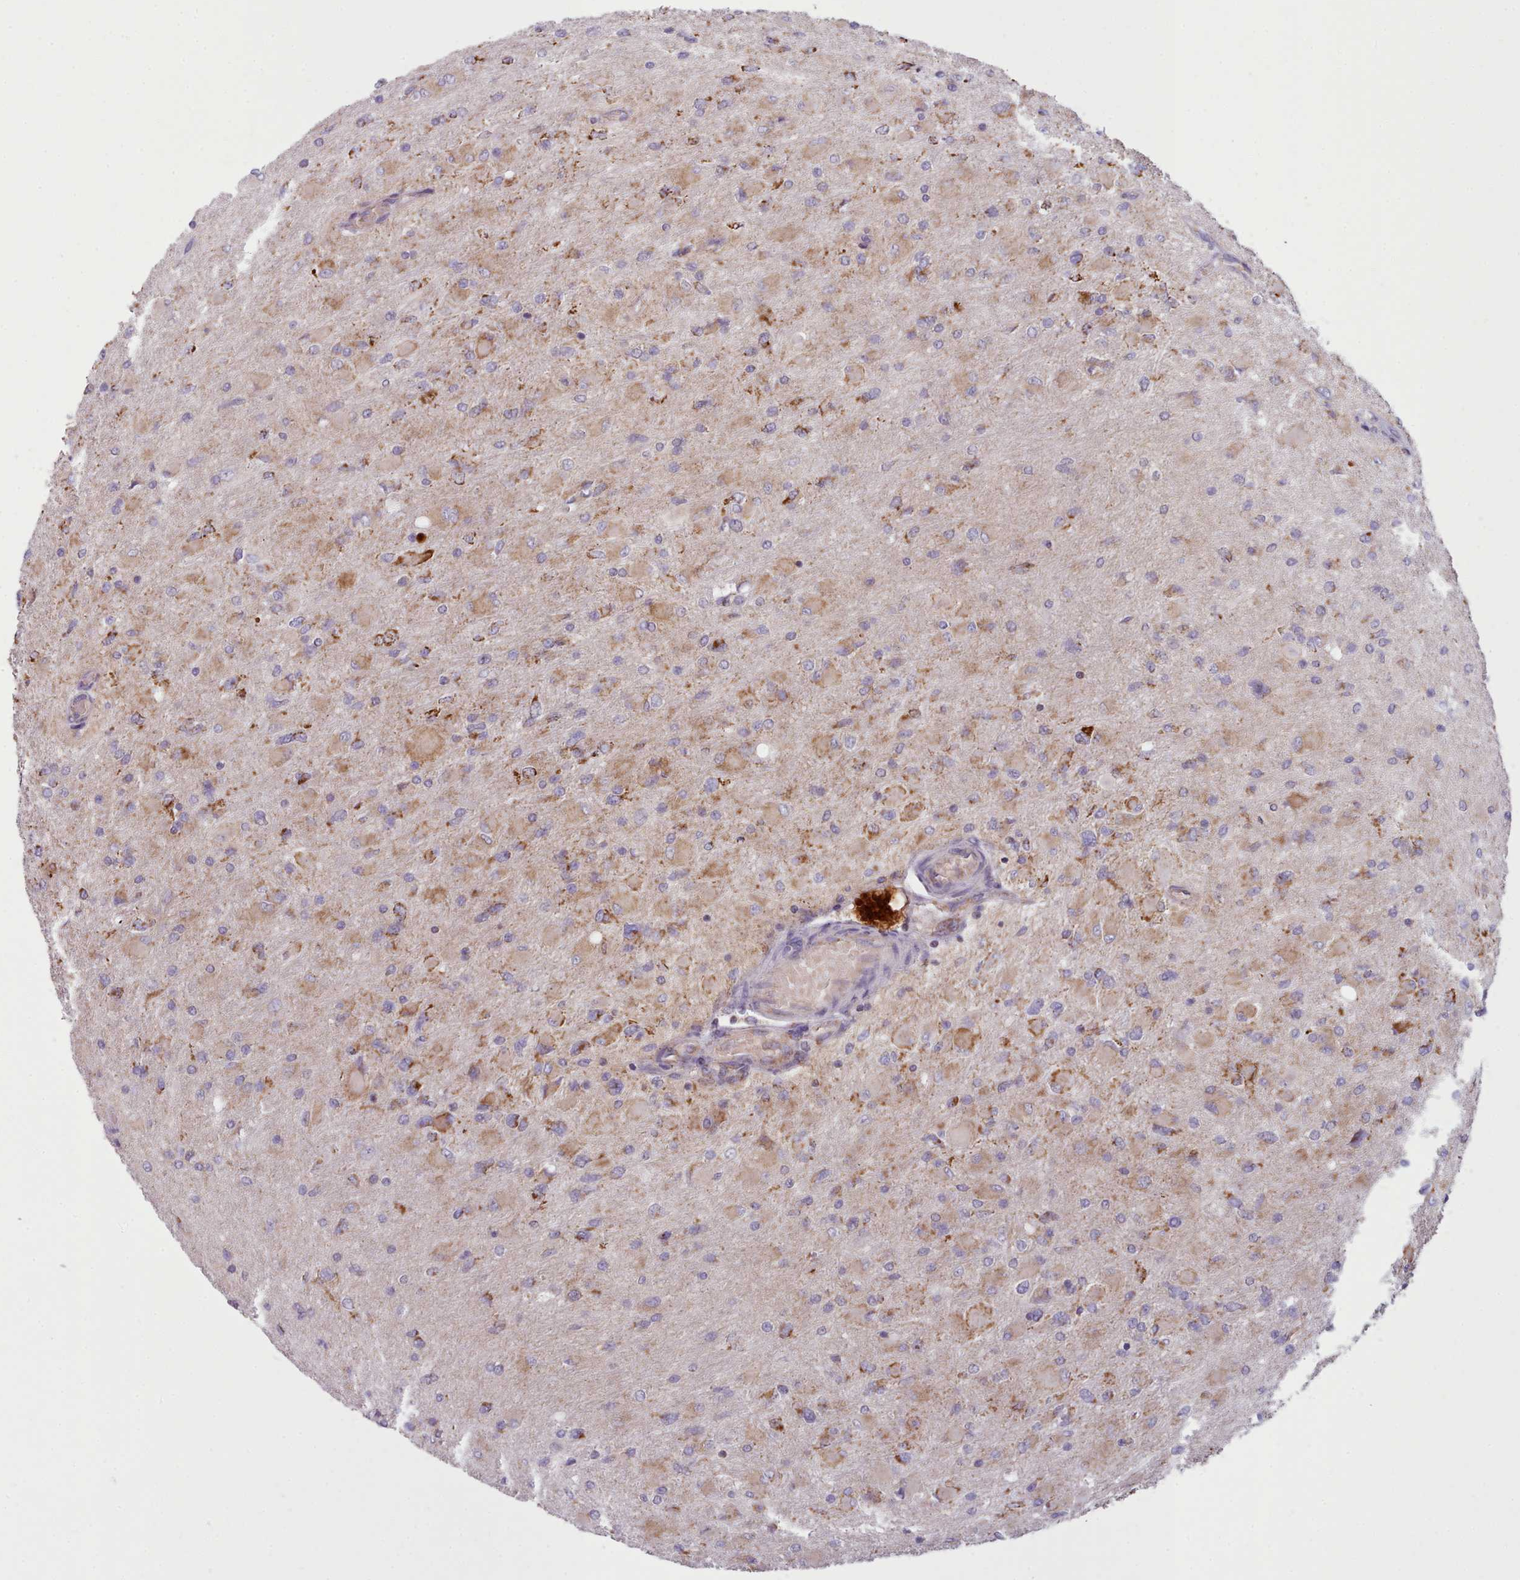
{"staining": {"intensity": "moderate", "quantity": "25%-75%", "location": "cytoplasmic/membranous"}, "tissue": "glioma", "cell_type": "Tumor cells", "image_type": "cancer", "snomed": [{"axis": "morphology", "description": "Glioma, malignant, High grade"}, {"axis": "topography", "description": "Cerebral cortex"}], "caption": "Immunohistochemistry micrograph of neoplastic tissue: malignant high-grade glioma stained using immunohistochemistry (IHC) exhibits medium levels of moderate protein expression localized specifically in the cytoplasmic/membranous of tumor cells, appearing as a cytoplasmic/membranous brown color.", "gene": "SRP54", "patient": {"sex": "female", "age": 36}}